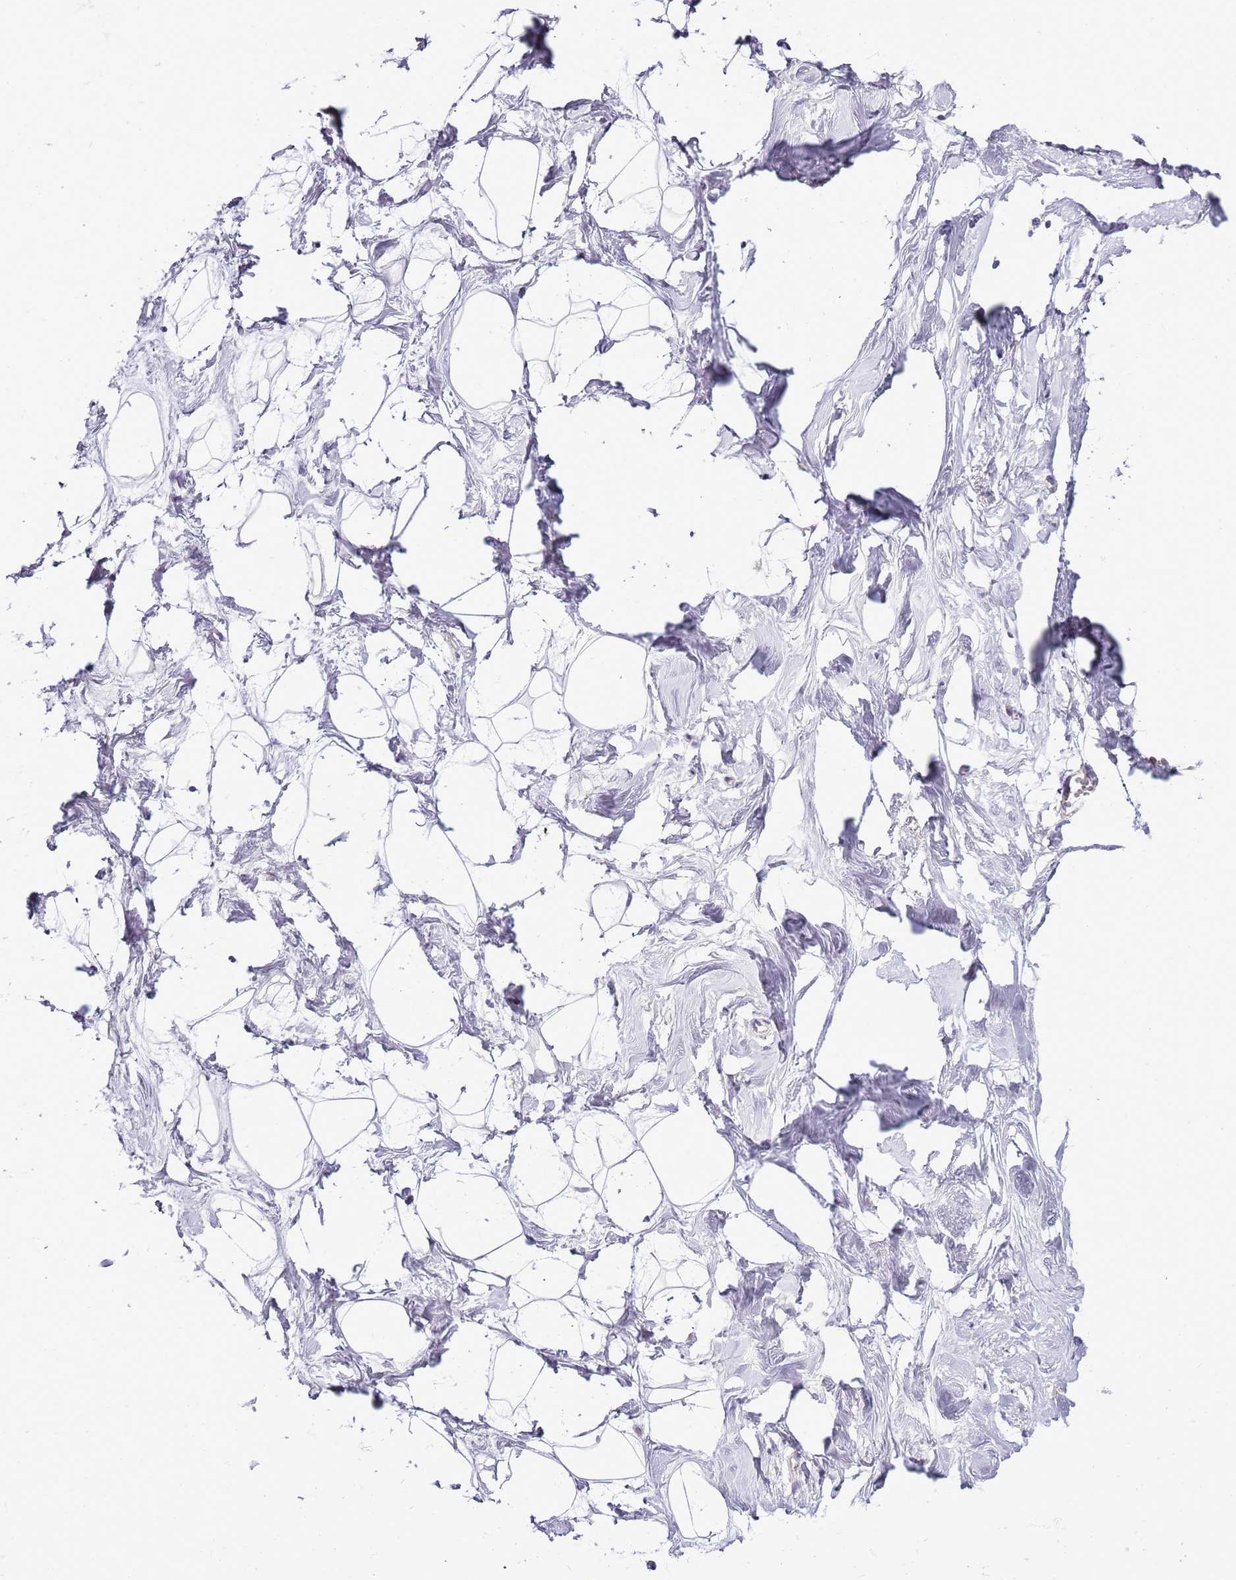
{"staining": {"intensity": "negative", "quantity": "none", "location": "none"}, "tissue": "breast", "cell_type": "Adipocytes", "image_type": "normal", "snomed": [{"axis": "morphology", "description": "Normal tissue, NOS"}, {"axis": "morphology", "description": "Adenoma, NOS"}, {"axis": "topography", "description": "Breast"}], "caption": "The micrograph displays no staining of adipocytes in benign breast. Brightfield microscopy of immunohistochemistry (IHC) stained with DAB (3,3'-diaminobenzidine) (brown) and hematoxylin (blue), captured at high magnification.", "gene": "CAPN7", "patient": {"sex": "female", "age": 23}}